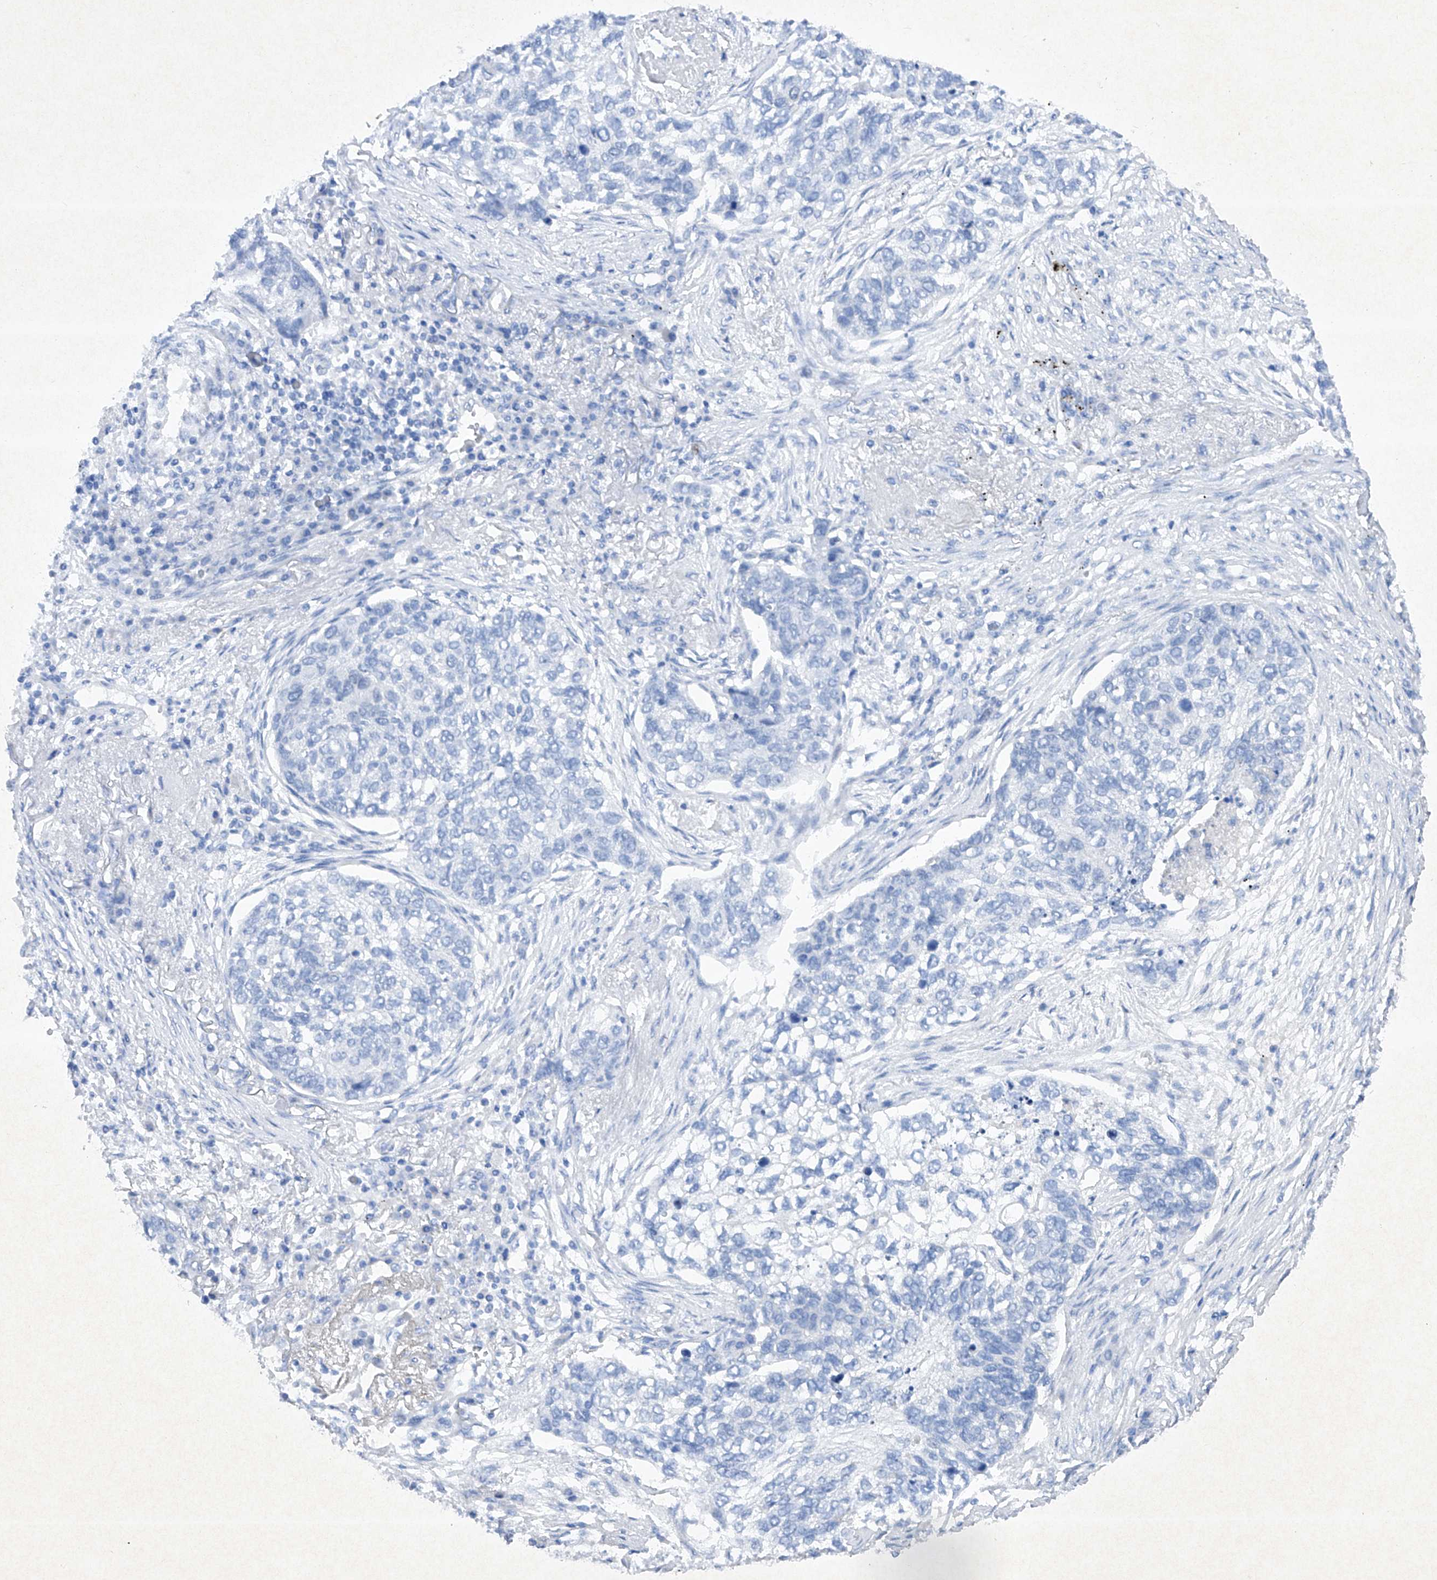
{"staining": {"intensity": "negative", "quantity": "none", "location": "none"}, "tissue": "lung cancer", "cell_type": "Tumor cells", "image_type": "cancer", "snomed": [{"axis": "morphology", "description": "Squamous cell carcinoma, NOS"}, {"axis": "topography", "description": "Lung"}], "caption": "DAB immunohistochemical staining of lung cancer demonstrates no significant positivity in tumor cells. Brightfield microscopy of immunohistochemistry (IHC) stained with DAB (brown) and hematoxylin (blue), captured at high magnification.", "gene": "BARX2", "patient": {"sex": "female", "age": 63}}